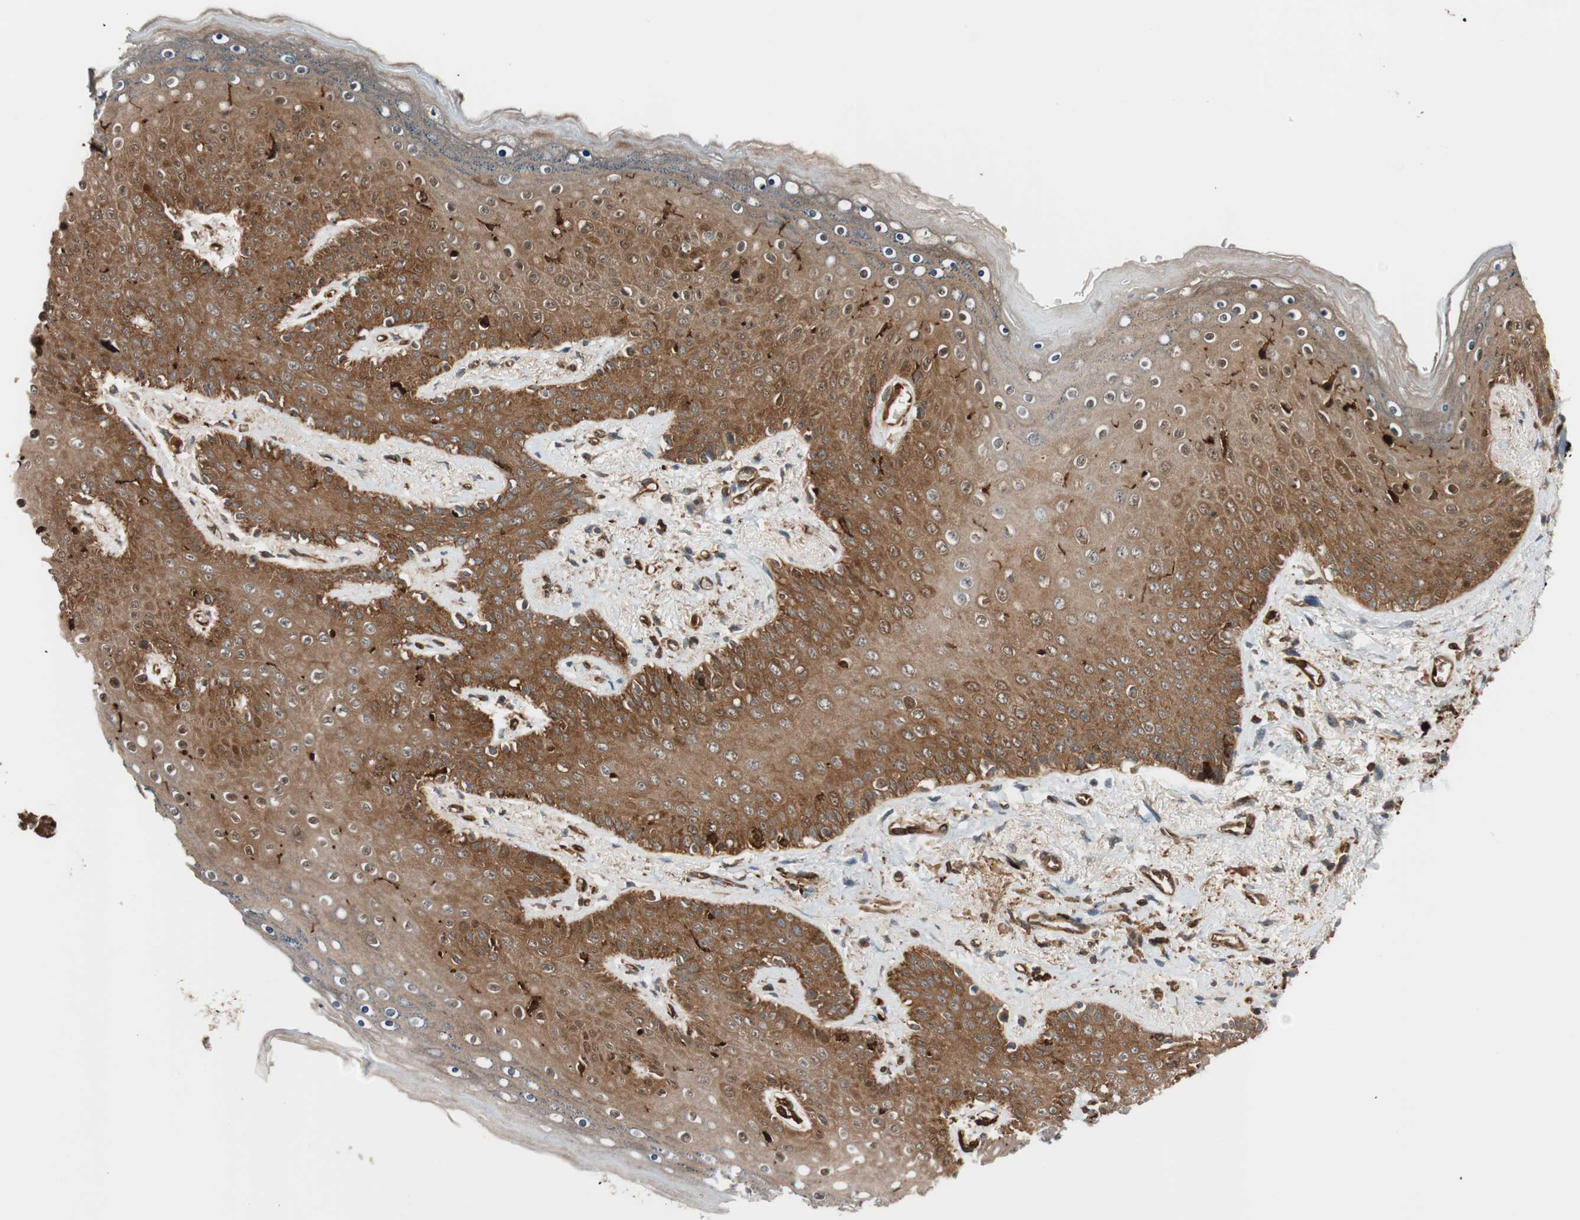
{"staining": {"intensity": "strong", "quantity": ">75%", "location": "cytoplasmic/membranous"}, "tissue": "skin", "cell_type": "Epidermal cells", "image_type": "normal", "snomed": [{"axis": "morphology", "description": "Normal tissue, NOS"}, {"axis": "topography", "description": "Anal"}], "caption": "Immunohistochemical staining of normal human skin demonstrates high levels of strong cytoplasmic/membranous expression in about >75% of epidermal cells.", "gene": "VASP", "patient": {"sex": "female", "age": 46}}